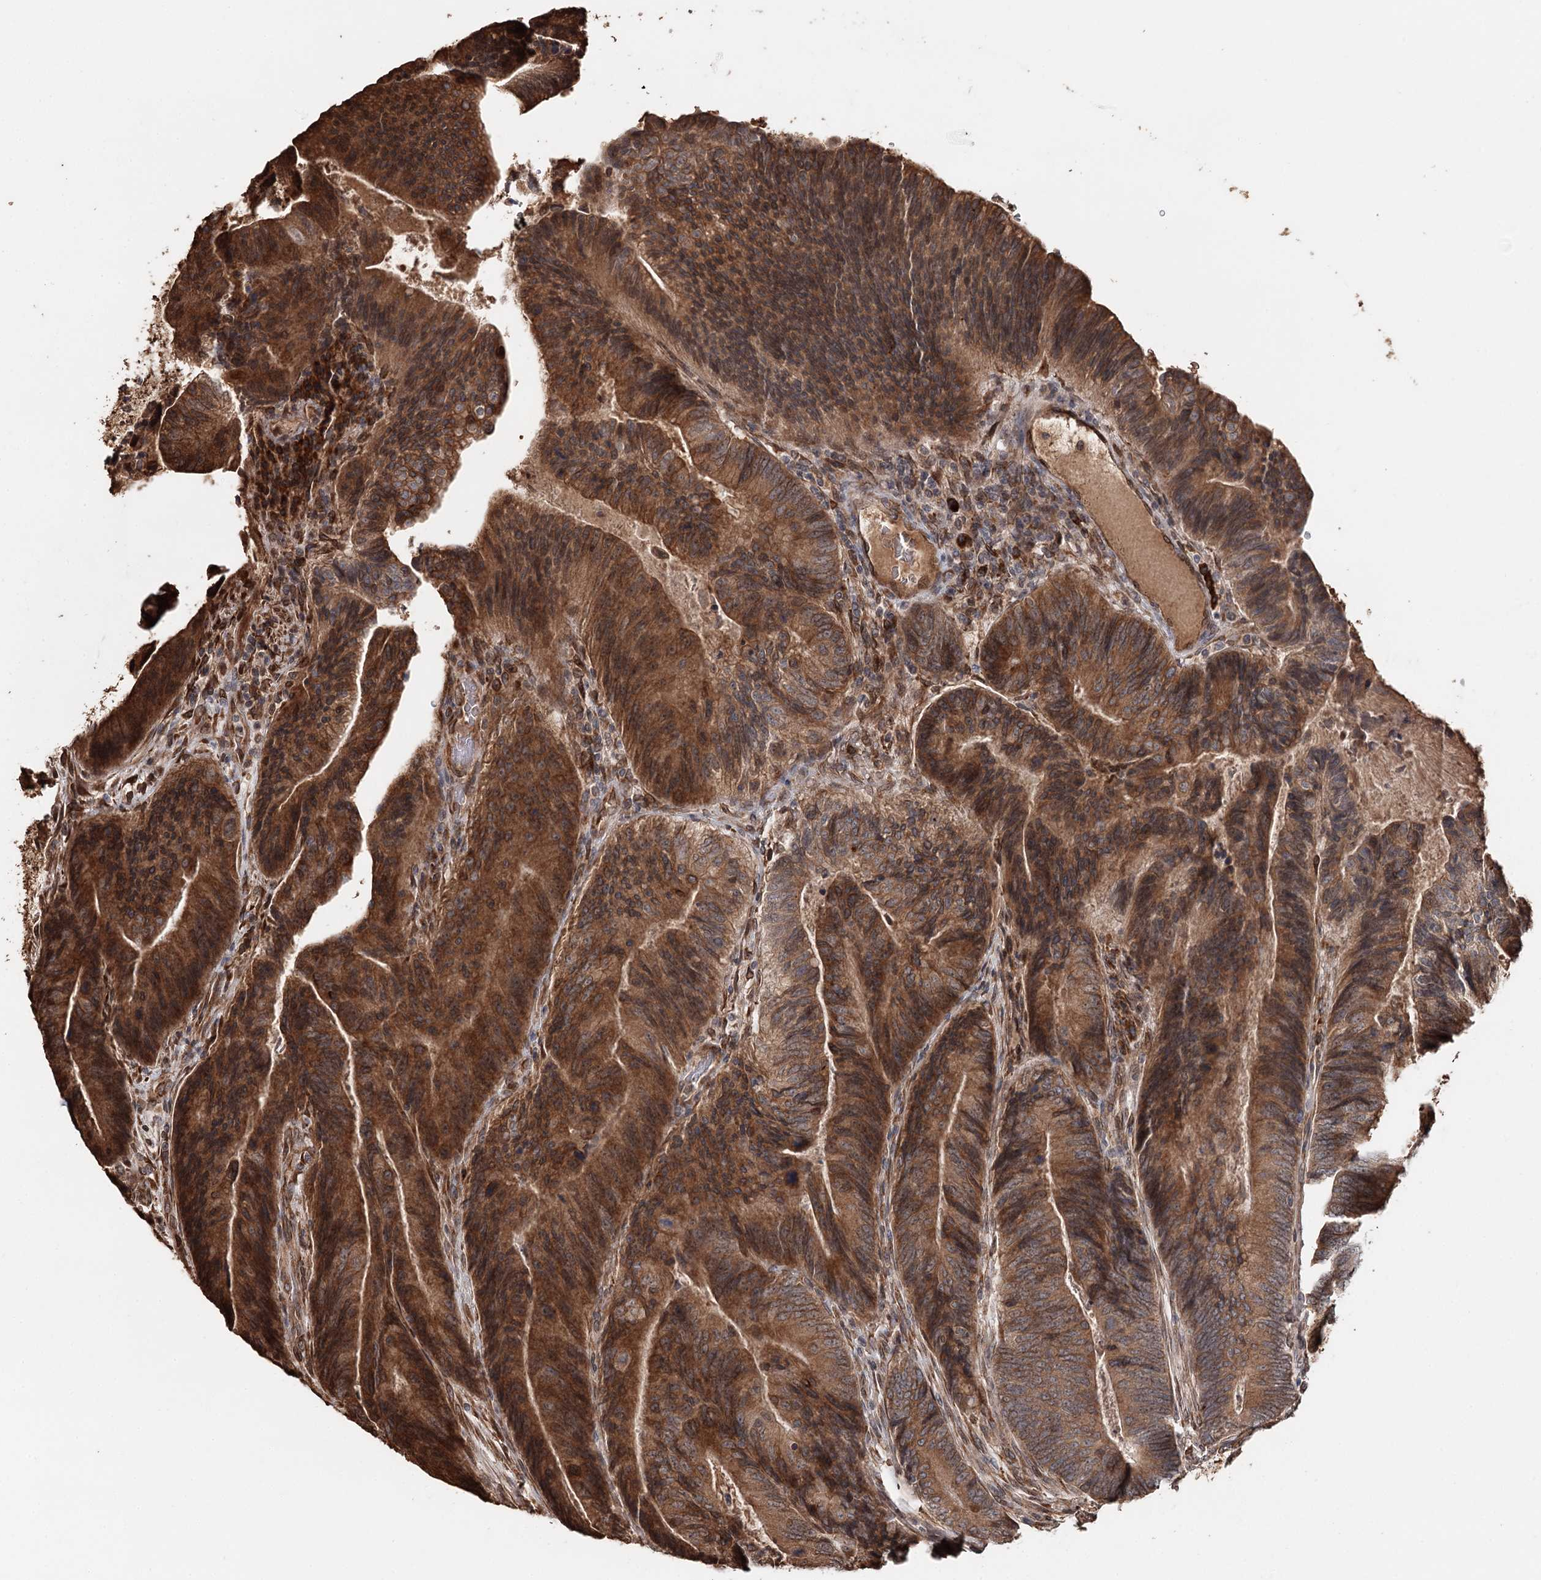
{"staining": {"intensity": "strong", "quantity": "25%-75%", "location": "cytoplasmic/membranous"}, "tissue": "colorectal cancer", "cell_type": "Tumor cells", "image_type": "cancer", "snomed": [{"axis": "morphology", "description": "Adenocarcinoma, NOS"}, {"axis": "topography", "description": "Colon"}], "caption": "An immunohistochemistry (IHC) micrograph of neoplastic tissue is shown. Protein staining in brown labels strong cytoplasmic/membranous positivity in colorectal adenocarcinoma within tumor cells.", "gene": "SYVN1", "patient": {"sex": "female", "age": 67}}